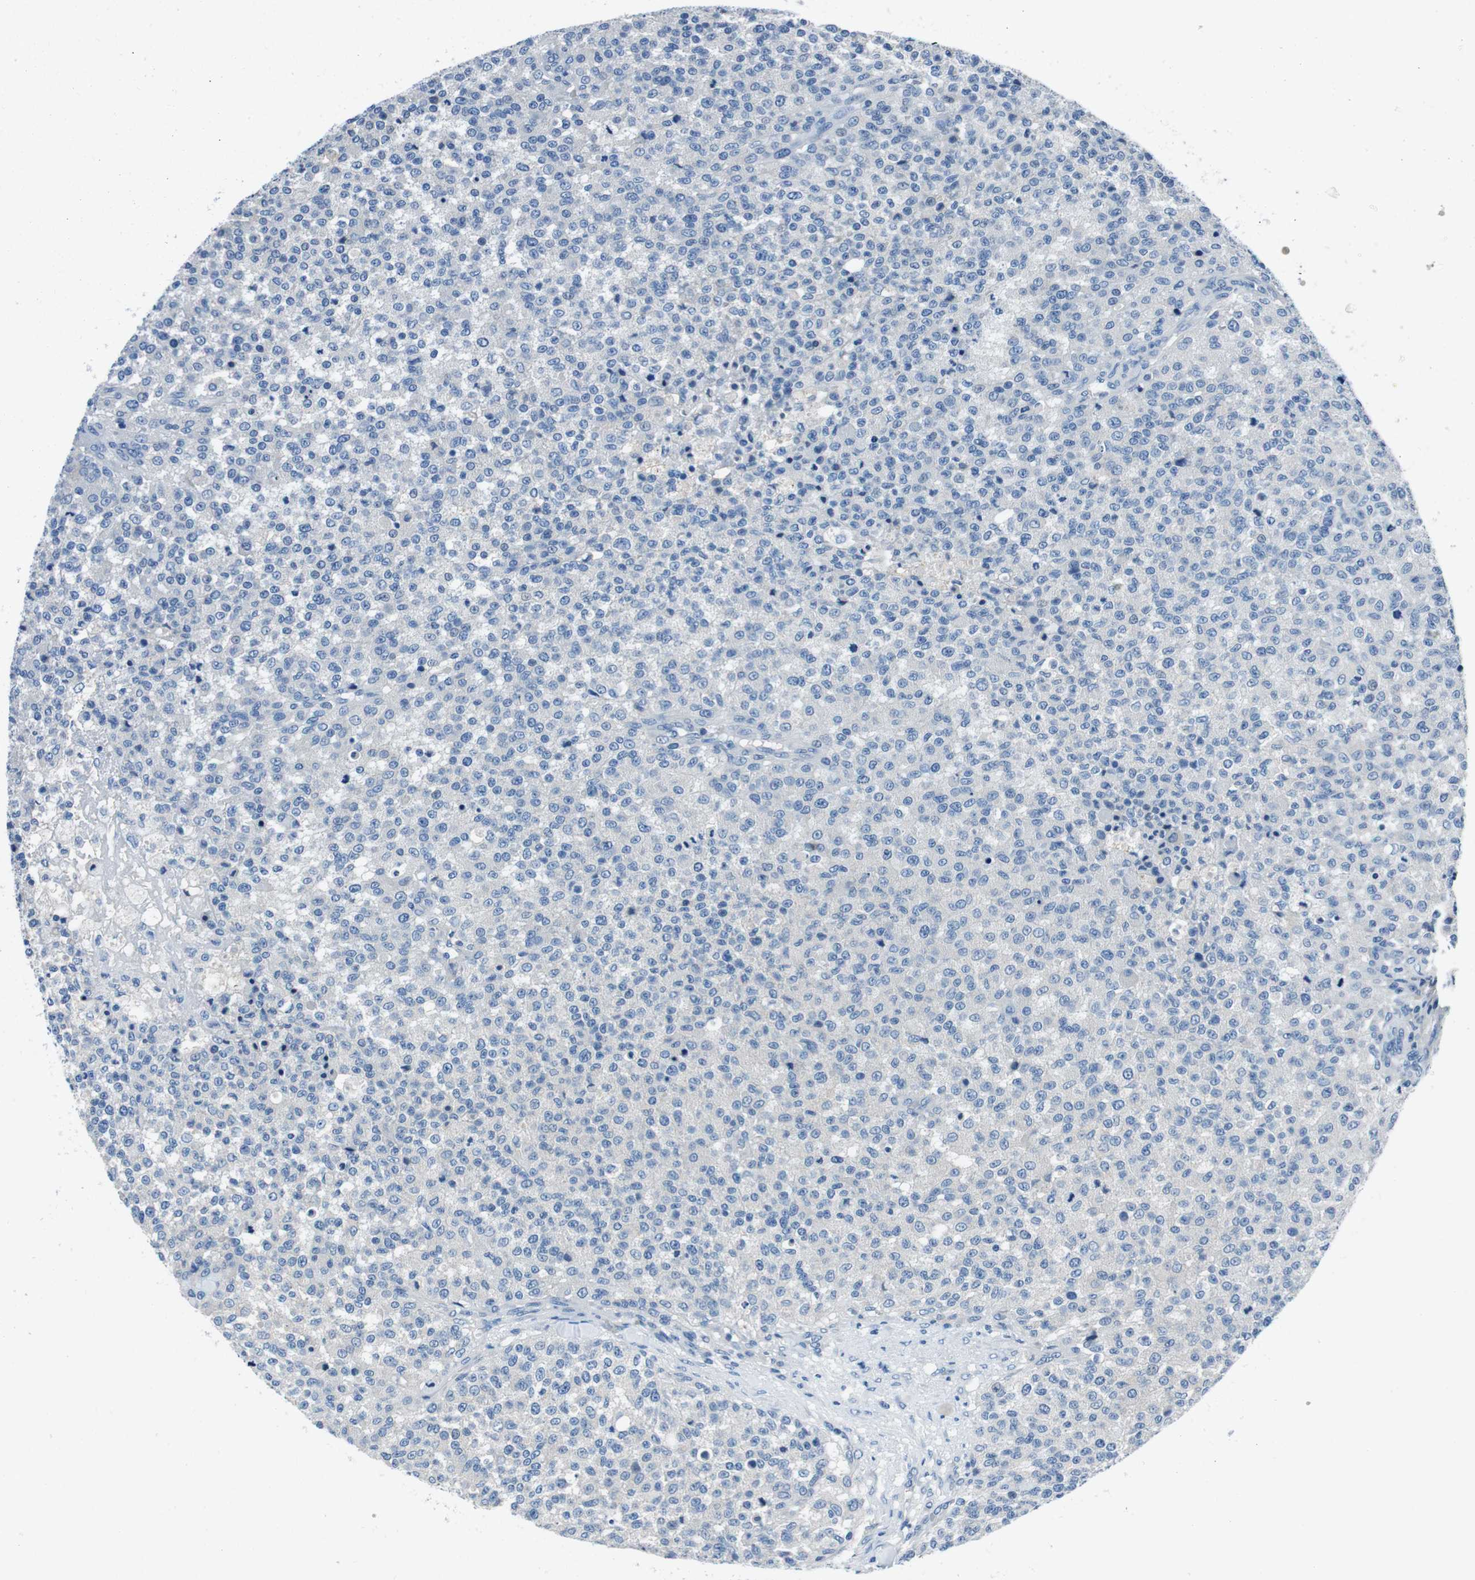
{"staining": {"intensity": "negative", "quantity": "none", "location": "none"}, "tissue": "testis cancer", "cell_type": "Tumor cells", "image_type": "cancer", "snomed": [{"axis": "morphology", "description": "Seminoma, NOS"}, {"axis": "topography", "description": "Testis"}], "caption": "Image shows no protein expression in tumor cells of seminoma (testis) tissue.", "gene": "CASQ1", "patient": {"sex": "male", "age": 59}}